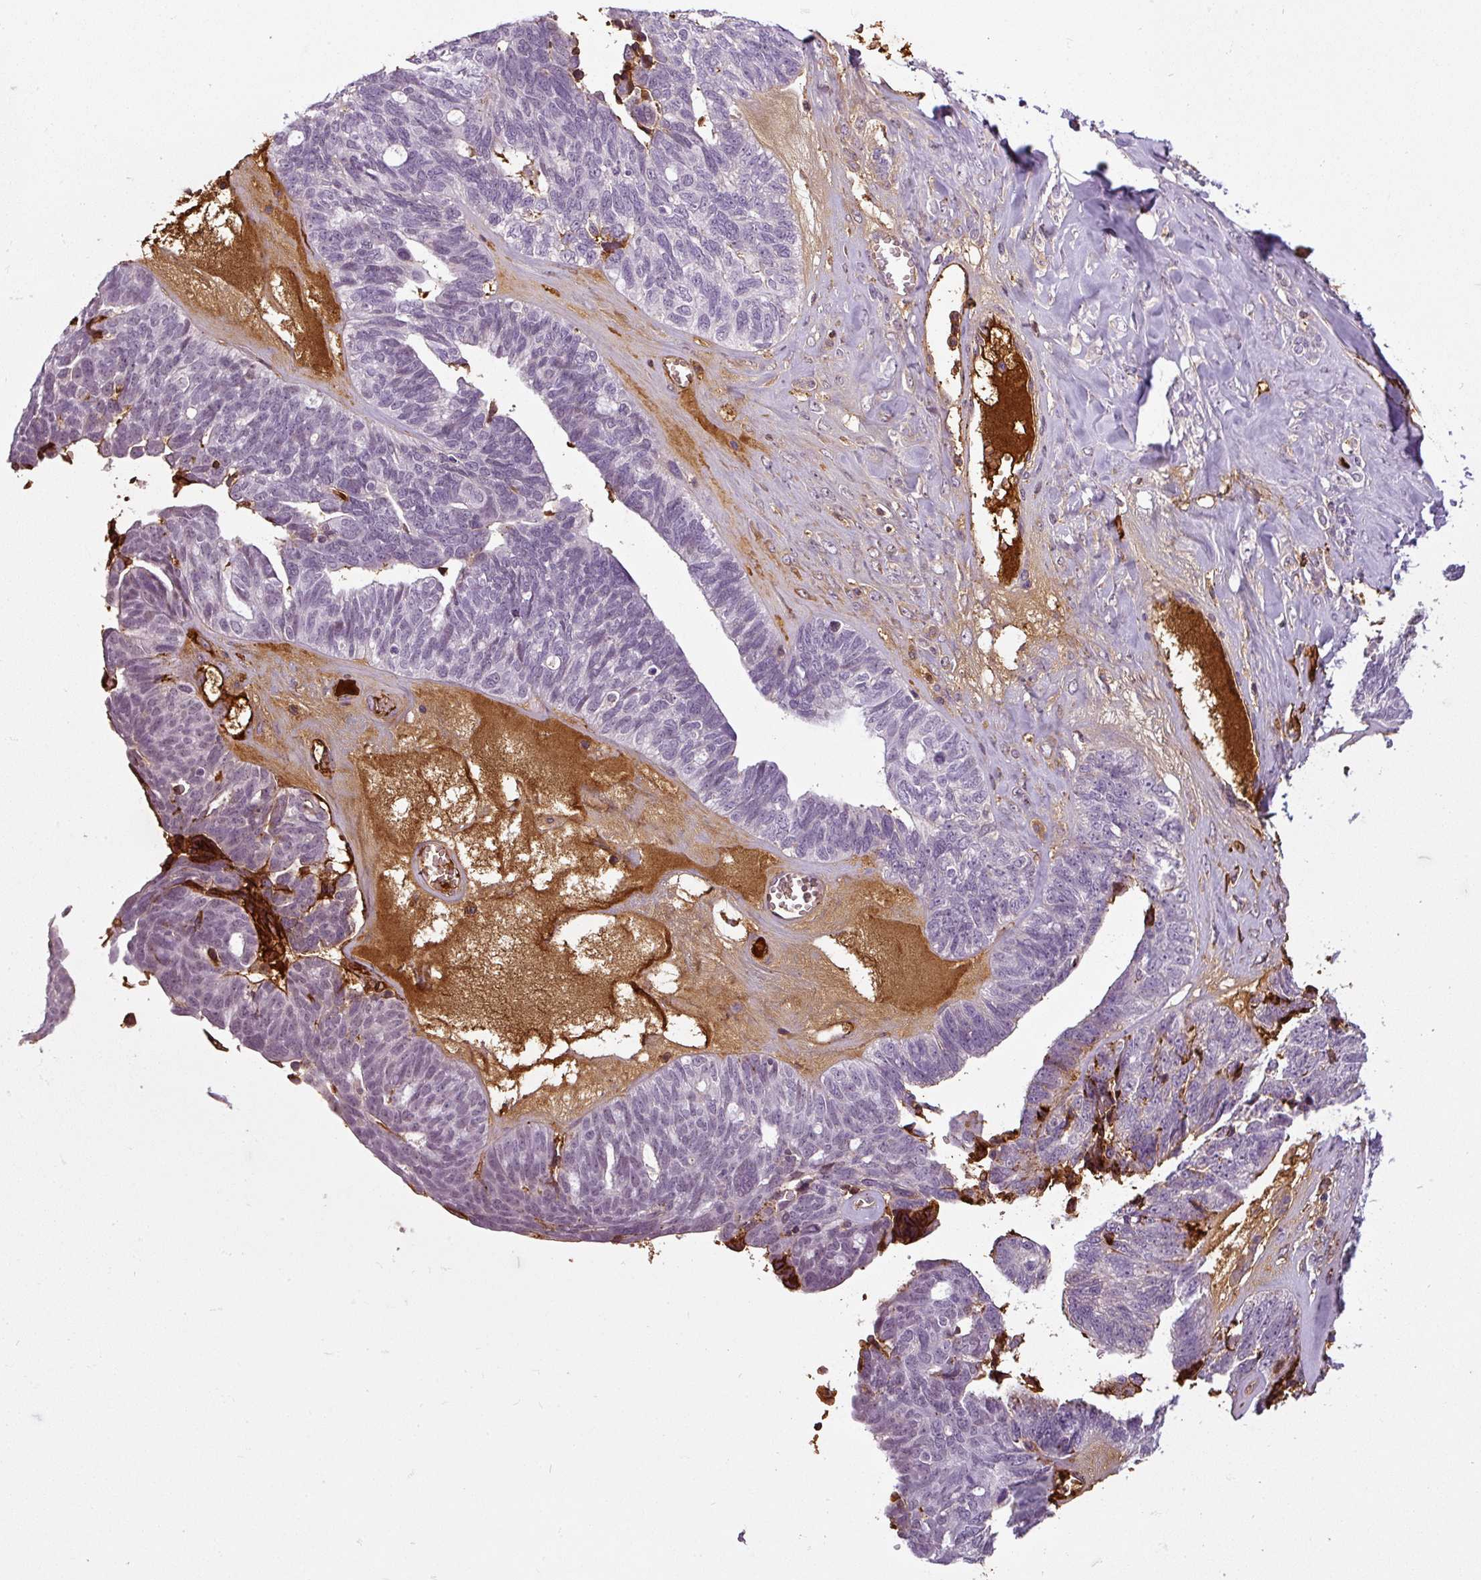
{"staining": {"intensity": "negative", "quantity": "none", "location": "none"}, "tissue": "ovarian cancer", "cell_type": "Tumor cells", "image_type": "cancer", "snomed": [{"axis": "morphology", "description": "Cystadenocarcinoma, serous, NOS"}, {"axis": "topography", "description": "Ovary"}], "caption": "This image is of serous cystadenocarcinoma (ovarian) stained with immunohistochemistry to label a protein in brown with the nuclei are counter-stained blue. There is no expression in tumor cells. (DAB IHC visualized using brightfield microscopy, high magnification).", "gene": "APOC1", "patient": {"sex": "female", "age": 79}}